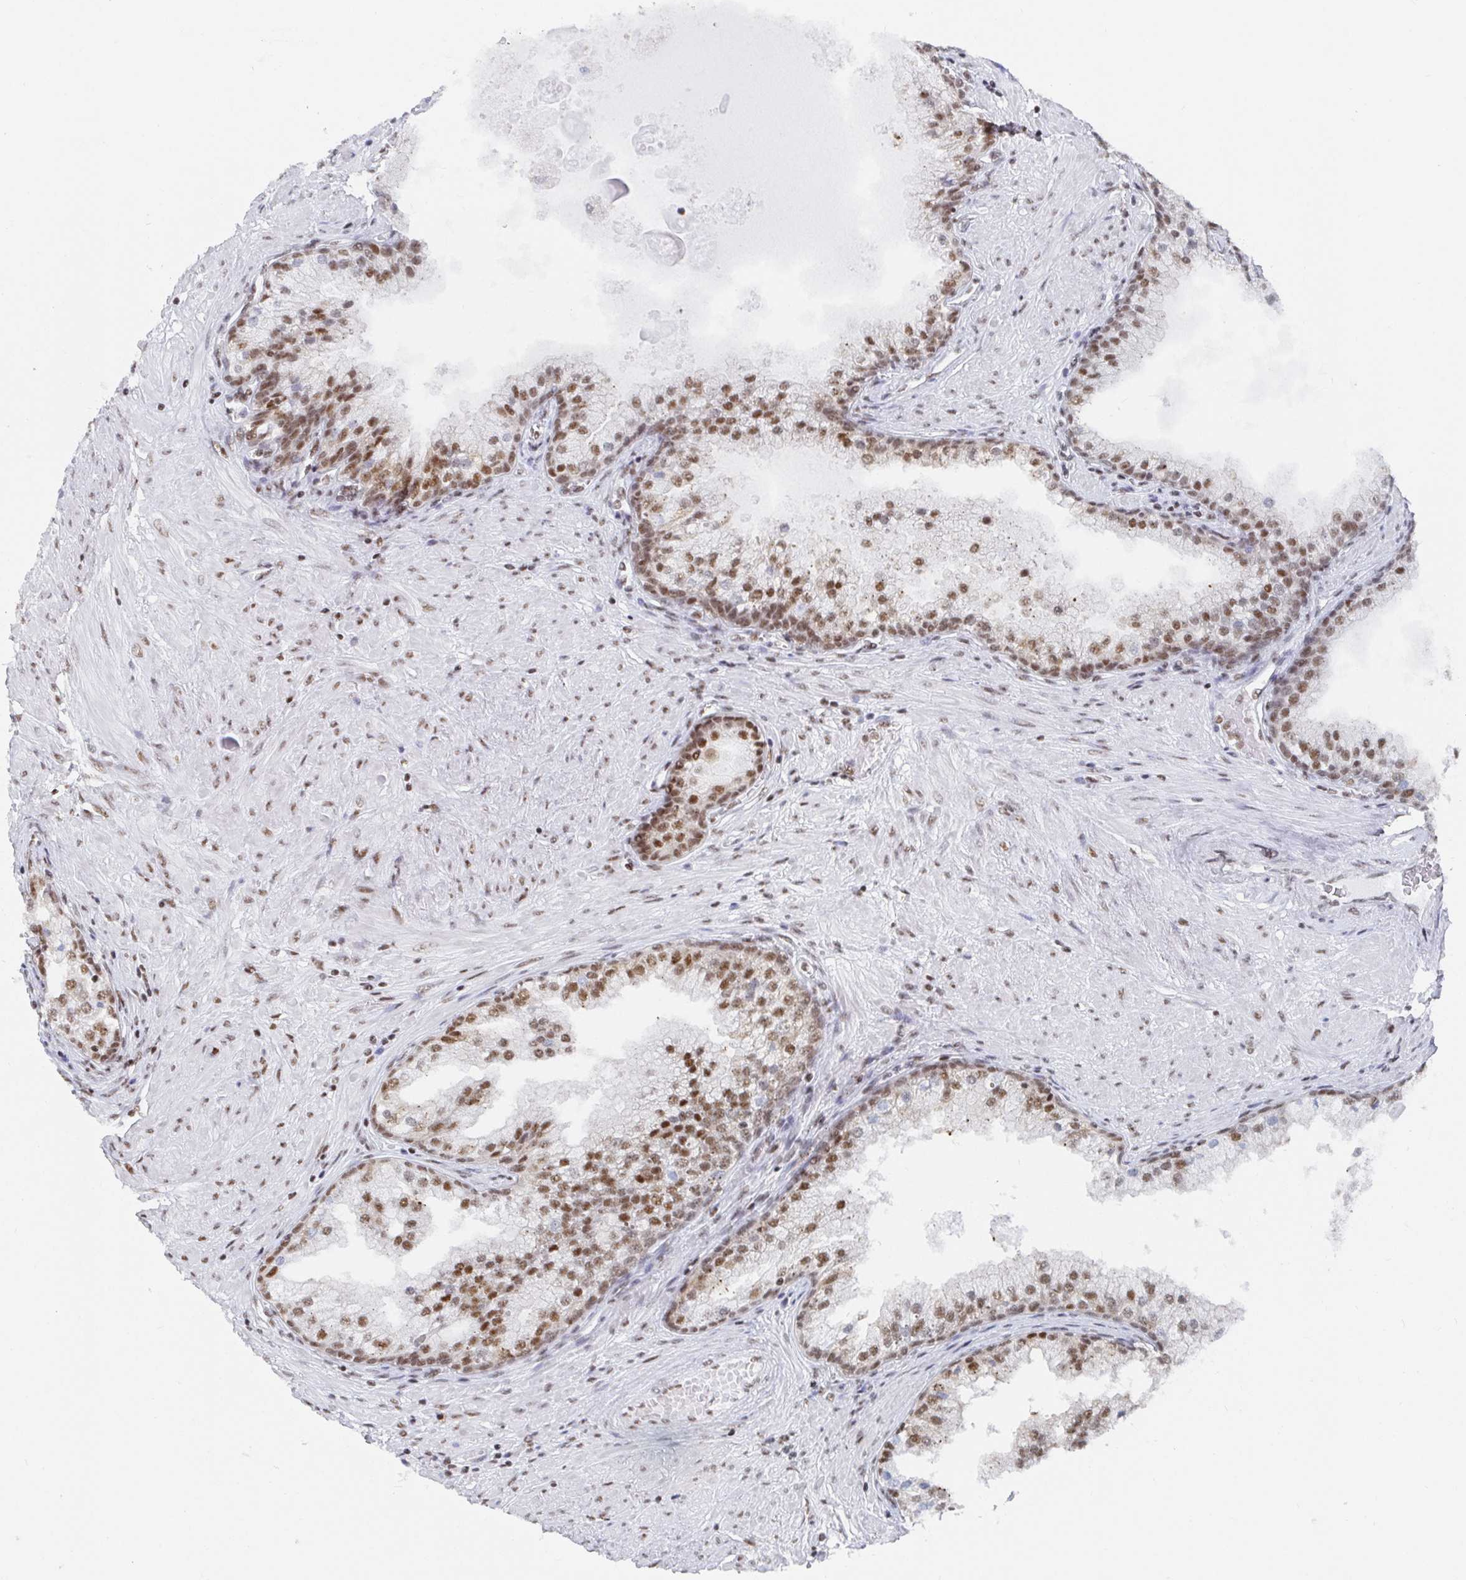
{"staining": {"intensity": "moderate", "quantity": ">75%", "location": "nuclear"}, "tissue": "prostate cancer", "cell_type": "Tumor cells", "image_type": "cancer", "snomed": [{"axis": "morphology", "description": "Adenocarcinoma, High grade"}, {"axis": "topography", "description": "Prostate"}], "caption": "Immunohistochemistry histopathology image of prostate cancer (adenocarcinoma (high-grade)) stained for a protein (brown), which shows medium levels of moderate nuclear positivity in about >75% of tumor cells.", "gene": "EWSR1", "patient": {"sex": "male", "age": 67}}